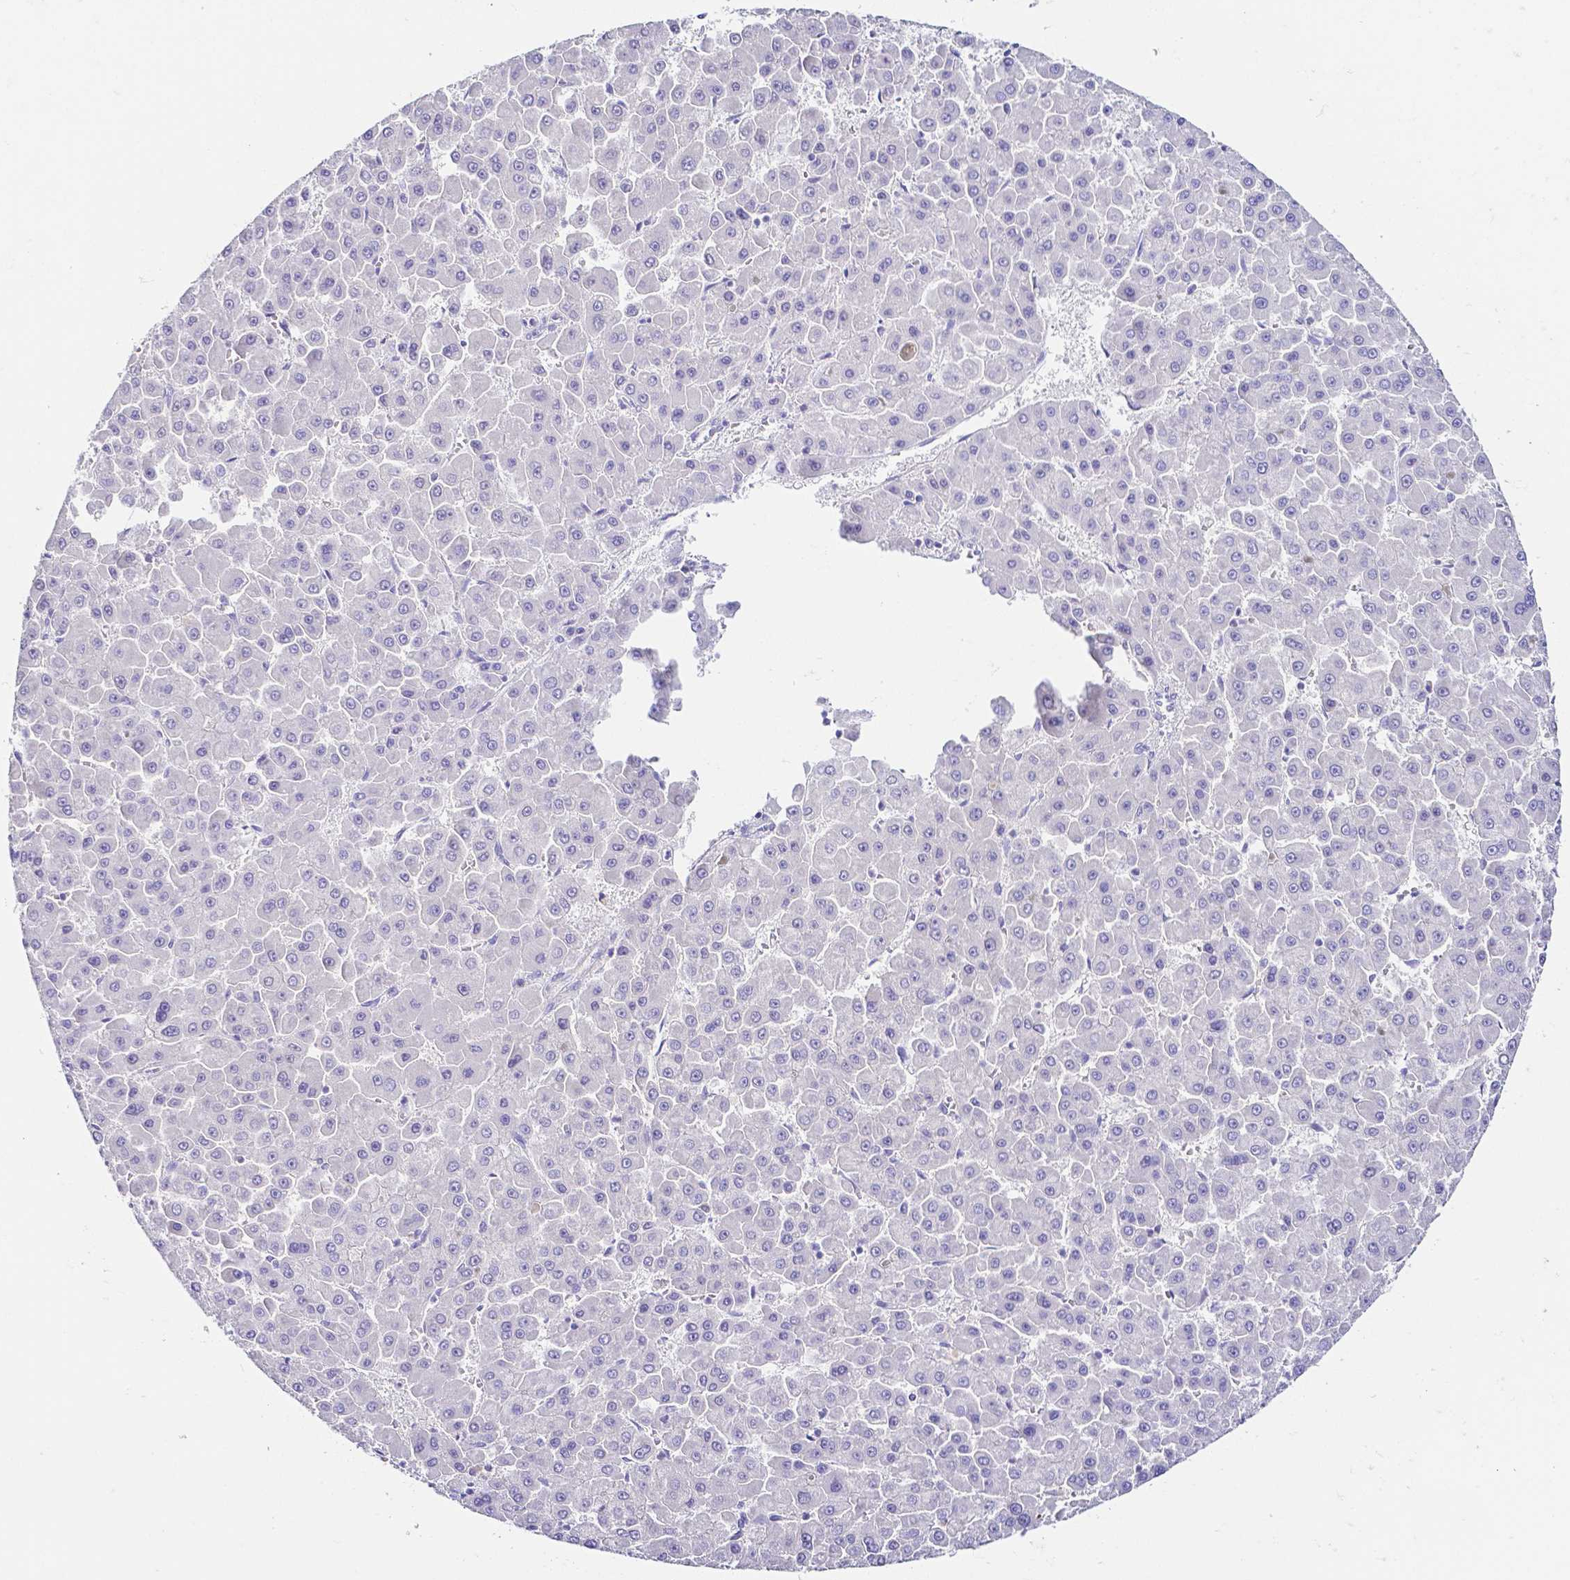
{"staining": {"intensity": "negative", "quantity": "none", "location": "none"}, "tissue": "liver cancer", "cell_type": "Tumor cells", "image_type": "cancer", "snomed": [{"axis": "morphology", "description": "Carcinoma, Hepatocellular, NOS"}, {"axis": "topography", "description": "Liver"}], "caption": "Tumor cells show no significant protein expression in liver cancer. (Stains: DAB (3,3'-diaminobenzidine) immunohistochemistry with hematoxylin counter stain, Microscopy: brightfield microscopy at high magnification).", "gene": "PKP3", "patient": {"sex": "male", "age": 78}}